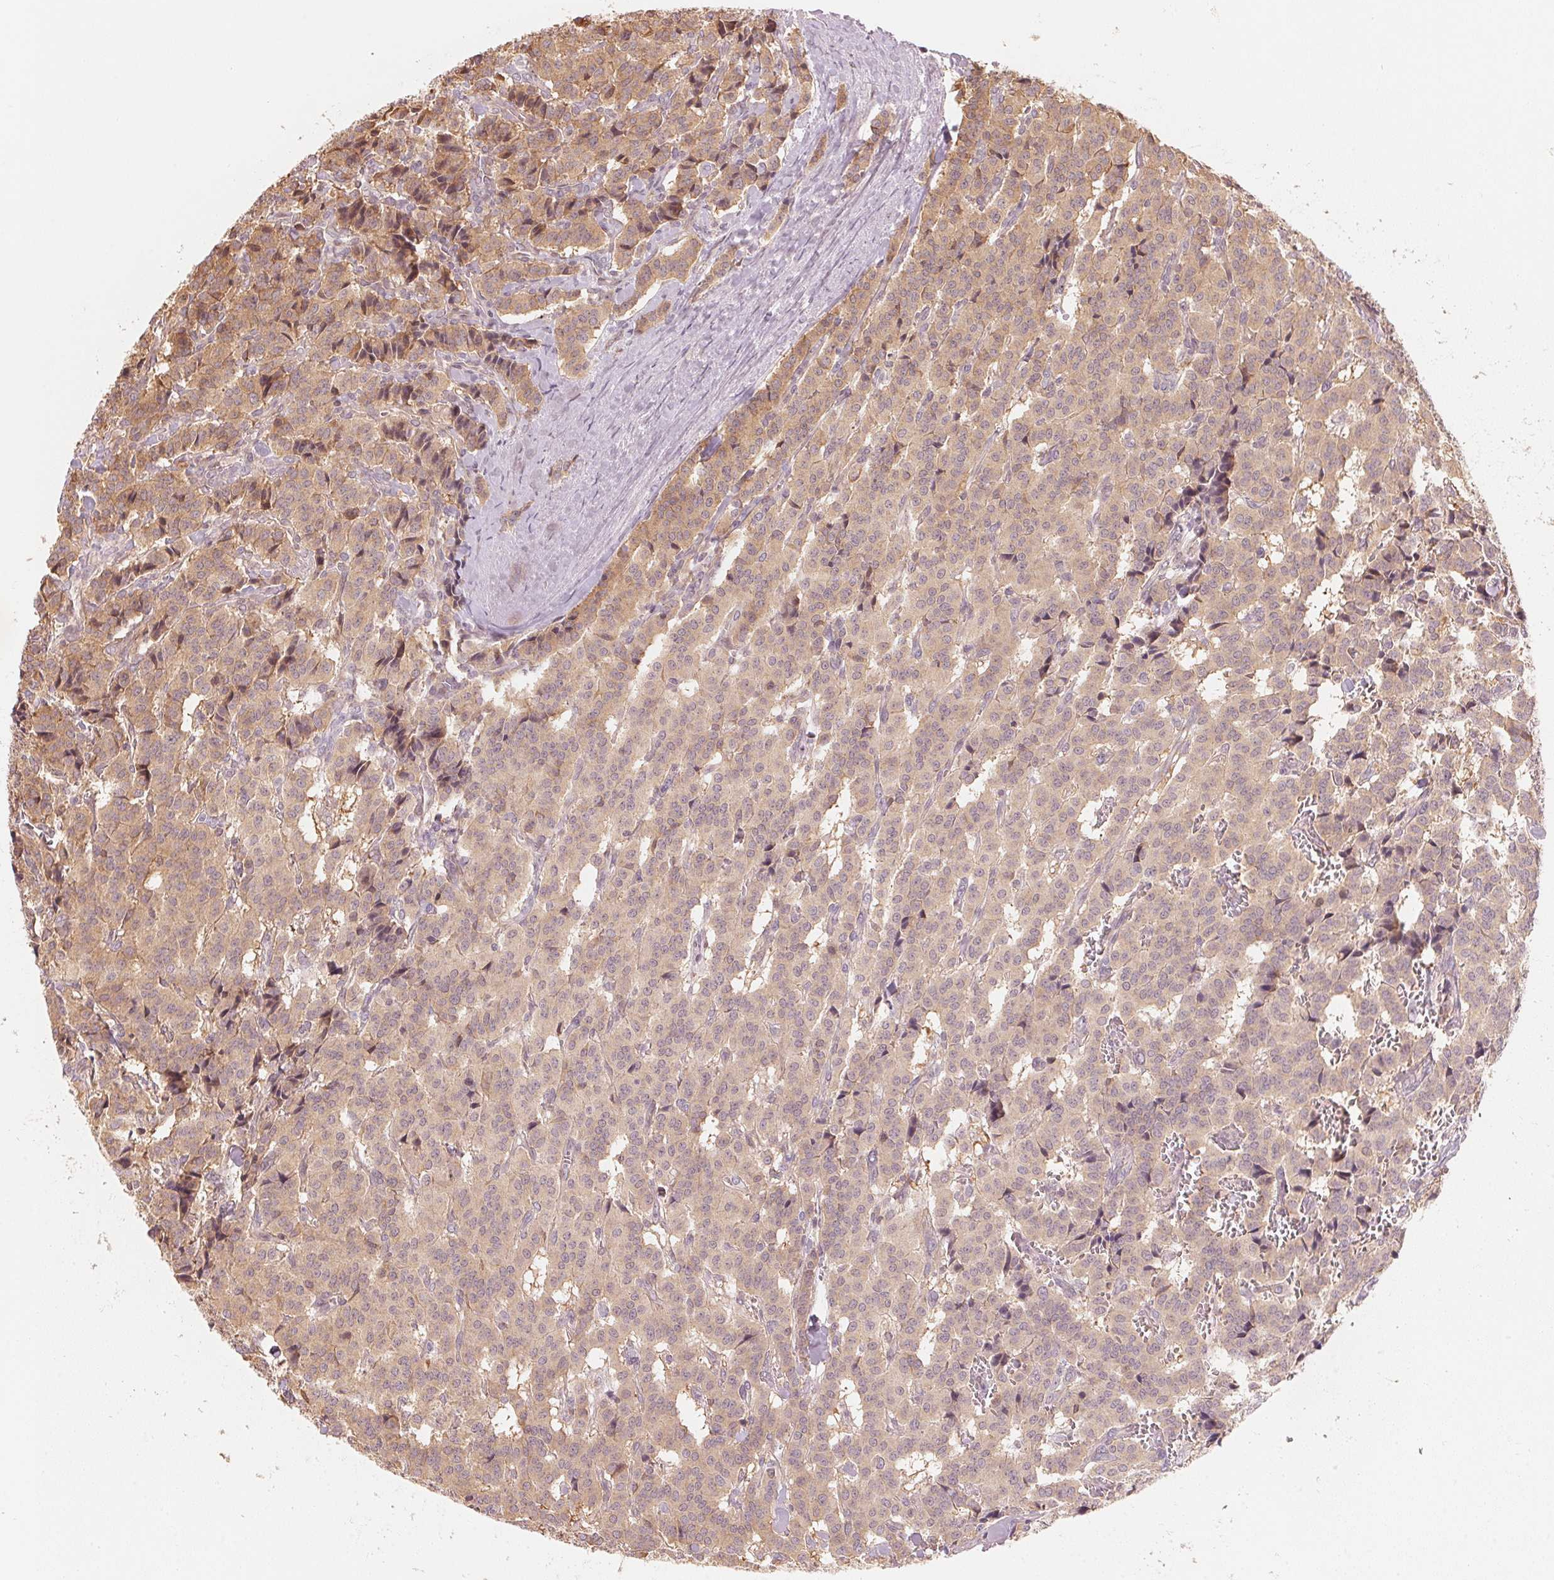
{"staining": {"intensity": "weak", "quantity": "25%-75%", "location": "cytoplasmic/membranous"}, "tissue": "carcinoid", "cell_type": "Tumor cells", "image_type": "cancer", "snomed": [{"axis": "morphology", "description": "Normal tissue, NOS"}, {"axis": "morphology", "description": "Carcinoid, malignant, NOS"}, {"axis": "topography", "description": "Lung"}], "caption": "Carcinoid stained with IHC reveals weak cytoplasmic/membranous expression in about 25%-75% of tumor cells.", "gene": "PRKN", "patient": {"sex": "female", "age": 46}}